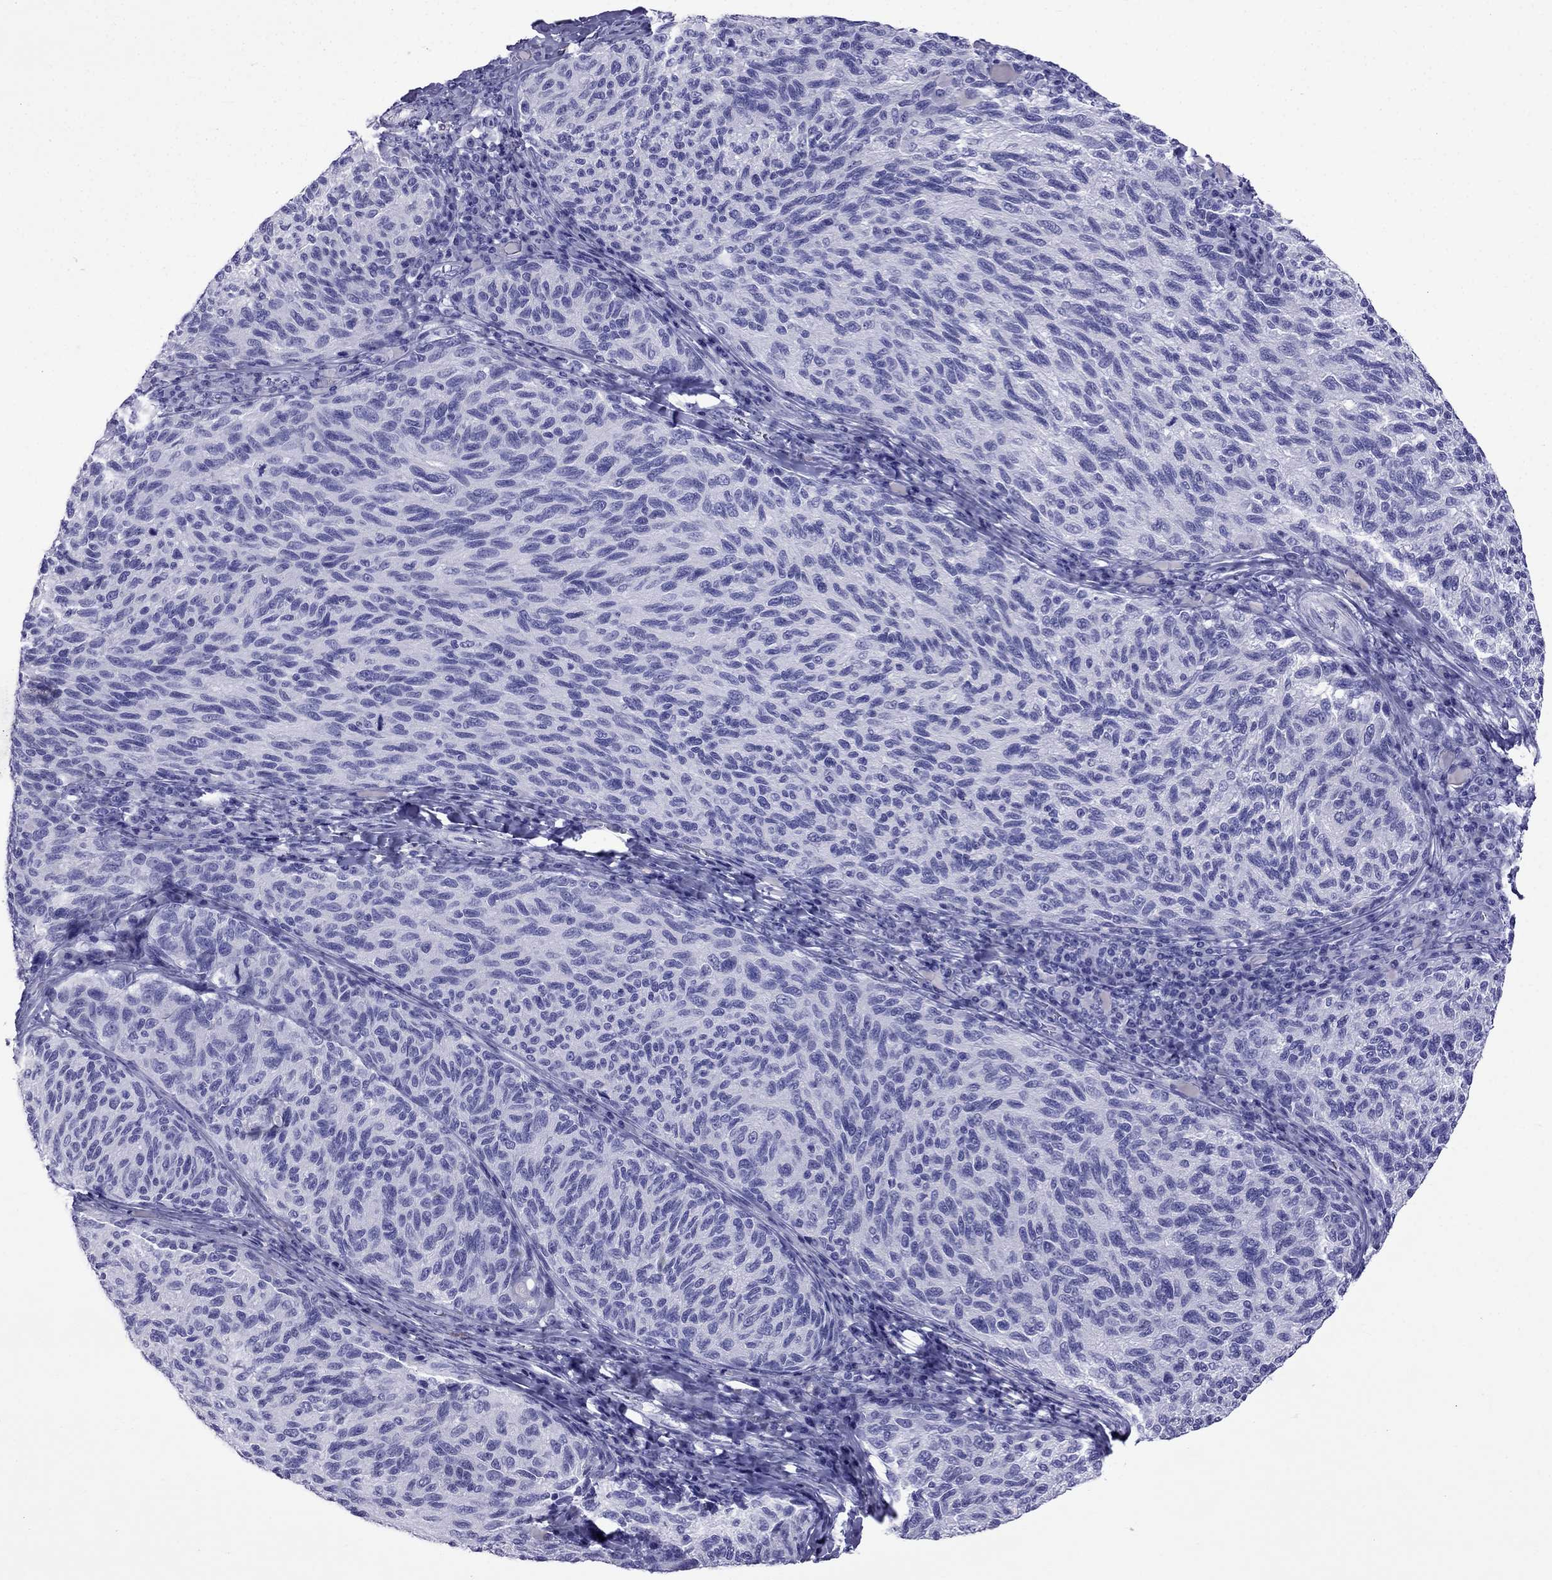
{"staining": {"intensity": "negative", "quantity": "none", "location": "none"}, "tissue": "melanoma", "cell_type": "Tumor cells", "image_type": "cancer", "snomed": [{"axis": "morphology", "description": "Malignant melanoma, NOS"}, {"axis": "topography", "description": "Skin"}], "caption": "Tumor cells show no significant positivity in melanoma.", "gene": "ARR3", "patient": {"sex": "female", "age": 73}}